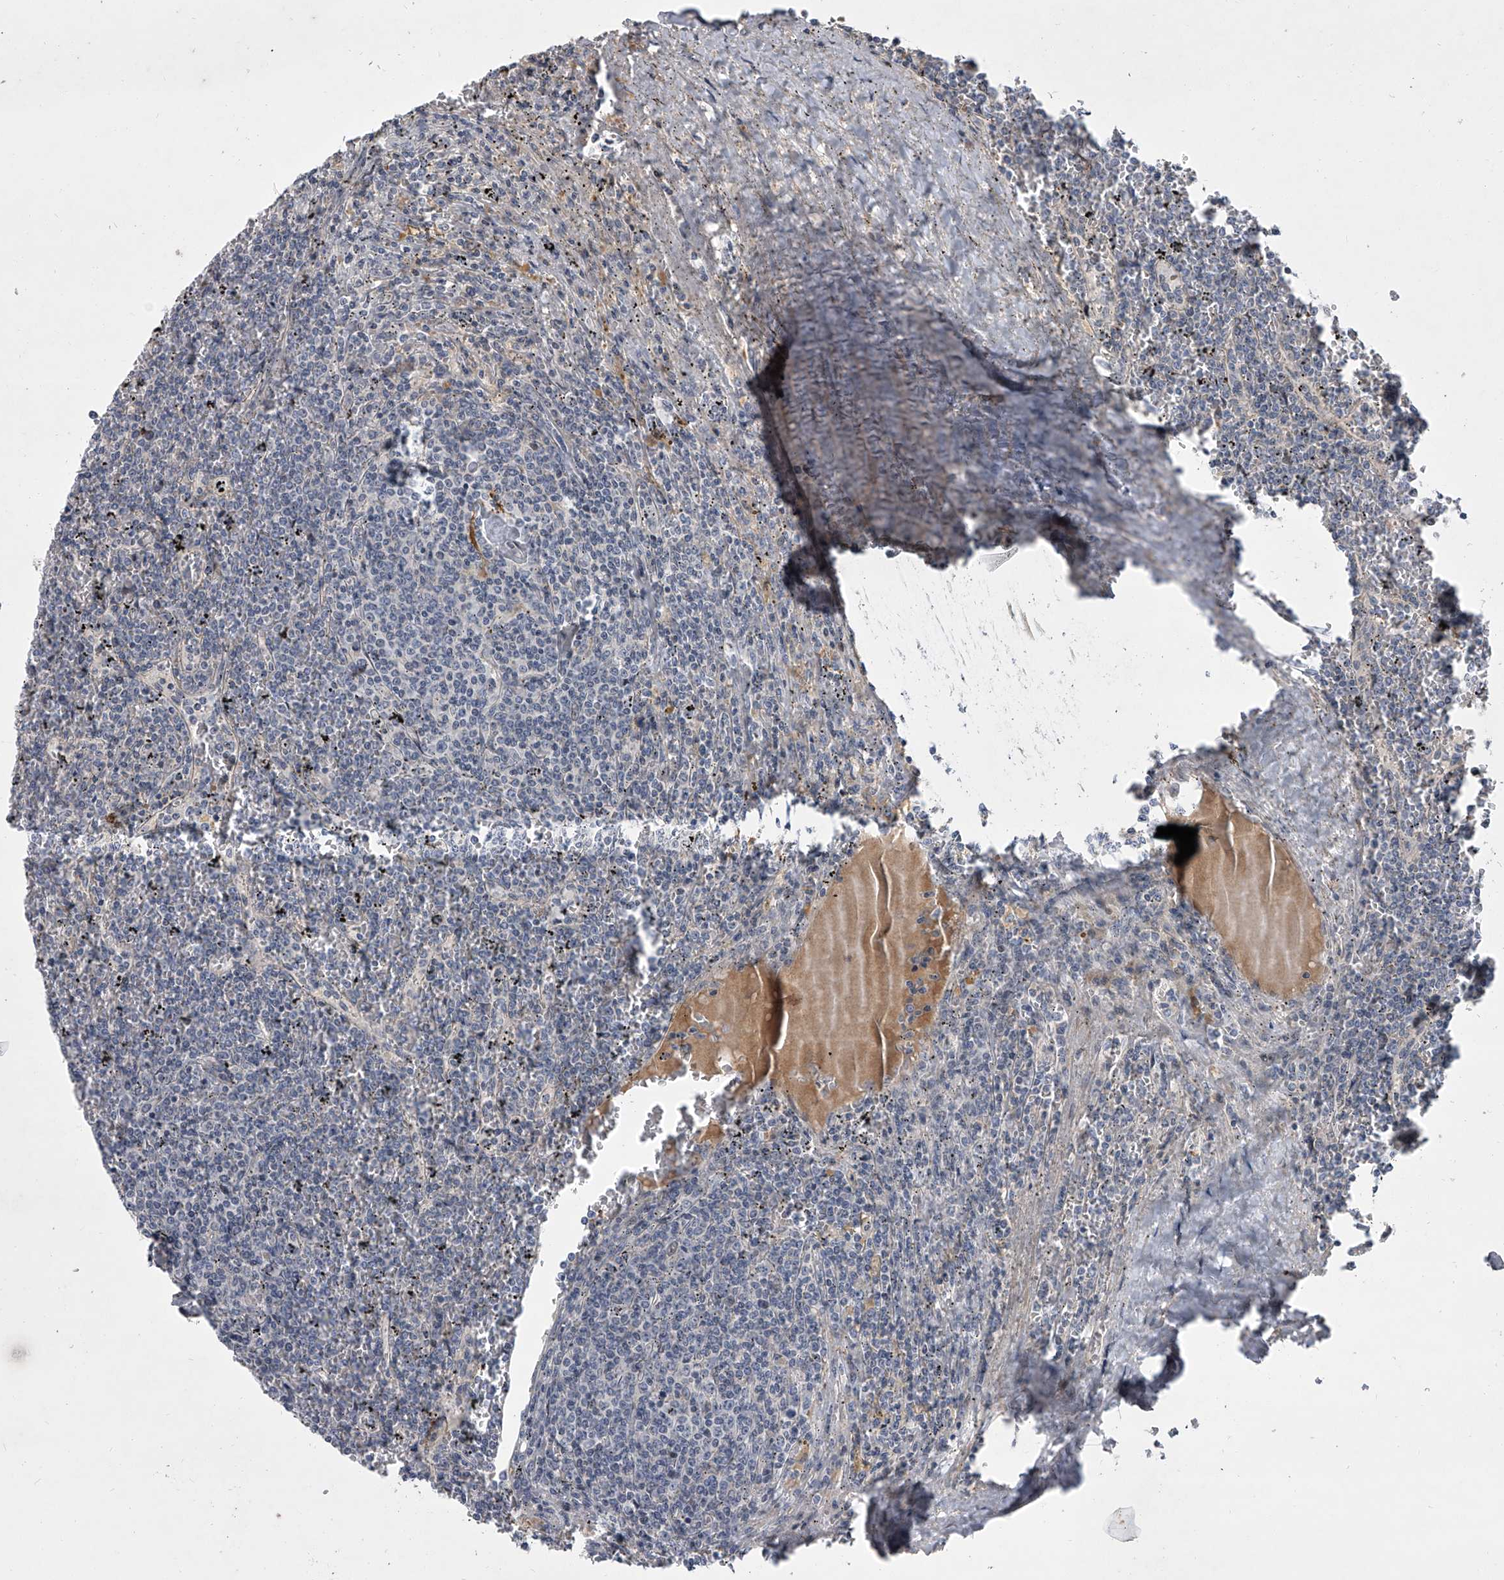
{"staining": {"intensity": "negative", "quantity": "none", "location": "none"}, "tissue": "lymphoma", "cell_type": "Tumor cells", "image_type": "cancer", "snomed": [{"axis": "morphology", "description": "Malignant lymphoma, non-Hodgkin's type, Low grade"}, {"axis": "topography", "description": "Spleen"}], "caption": "A micrograph of human lymphoma is negative for staining in tumor cells. (Brightfield microscopy of DAB (3,3'-diaminobenzidine) immunohistochemistry at high magnification).", "gene": "HEATR6", "patient": {"sex": "female", "age": 19}}